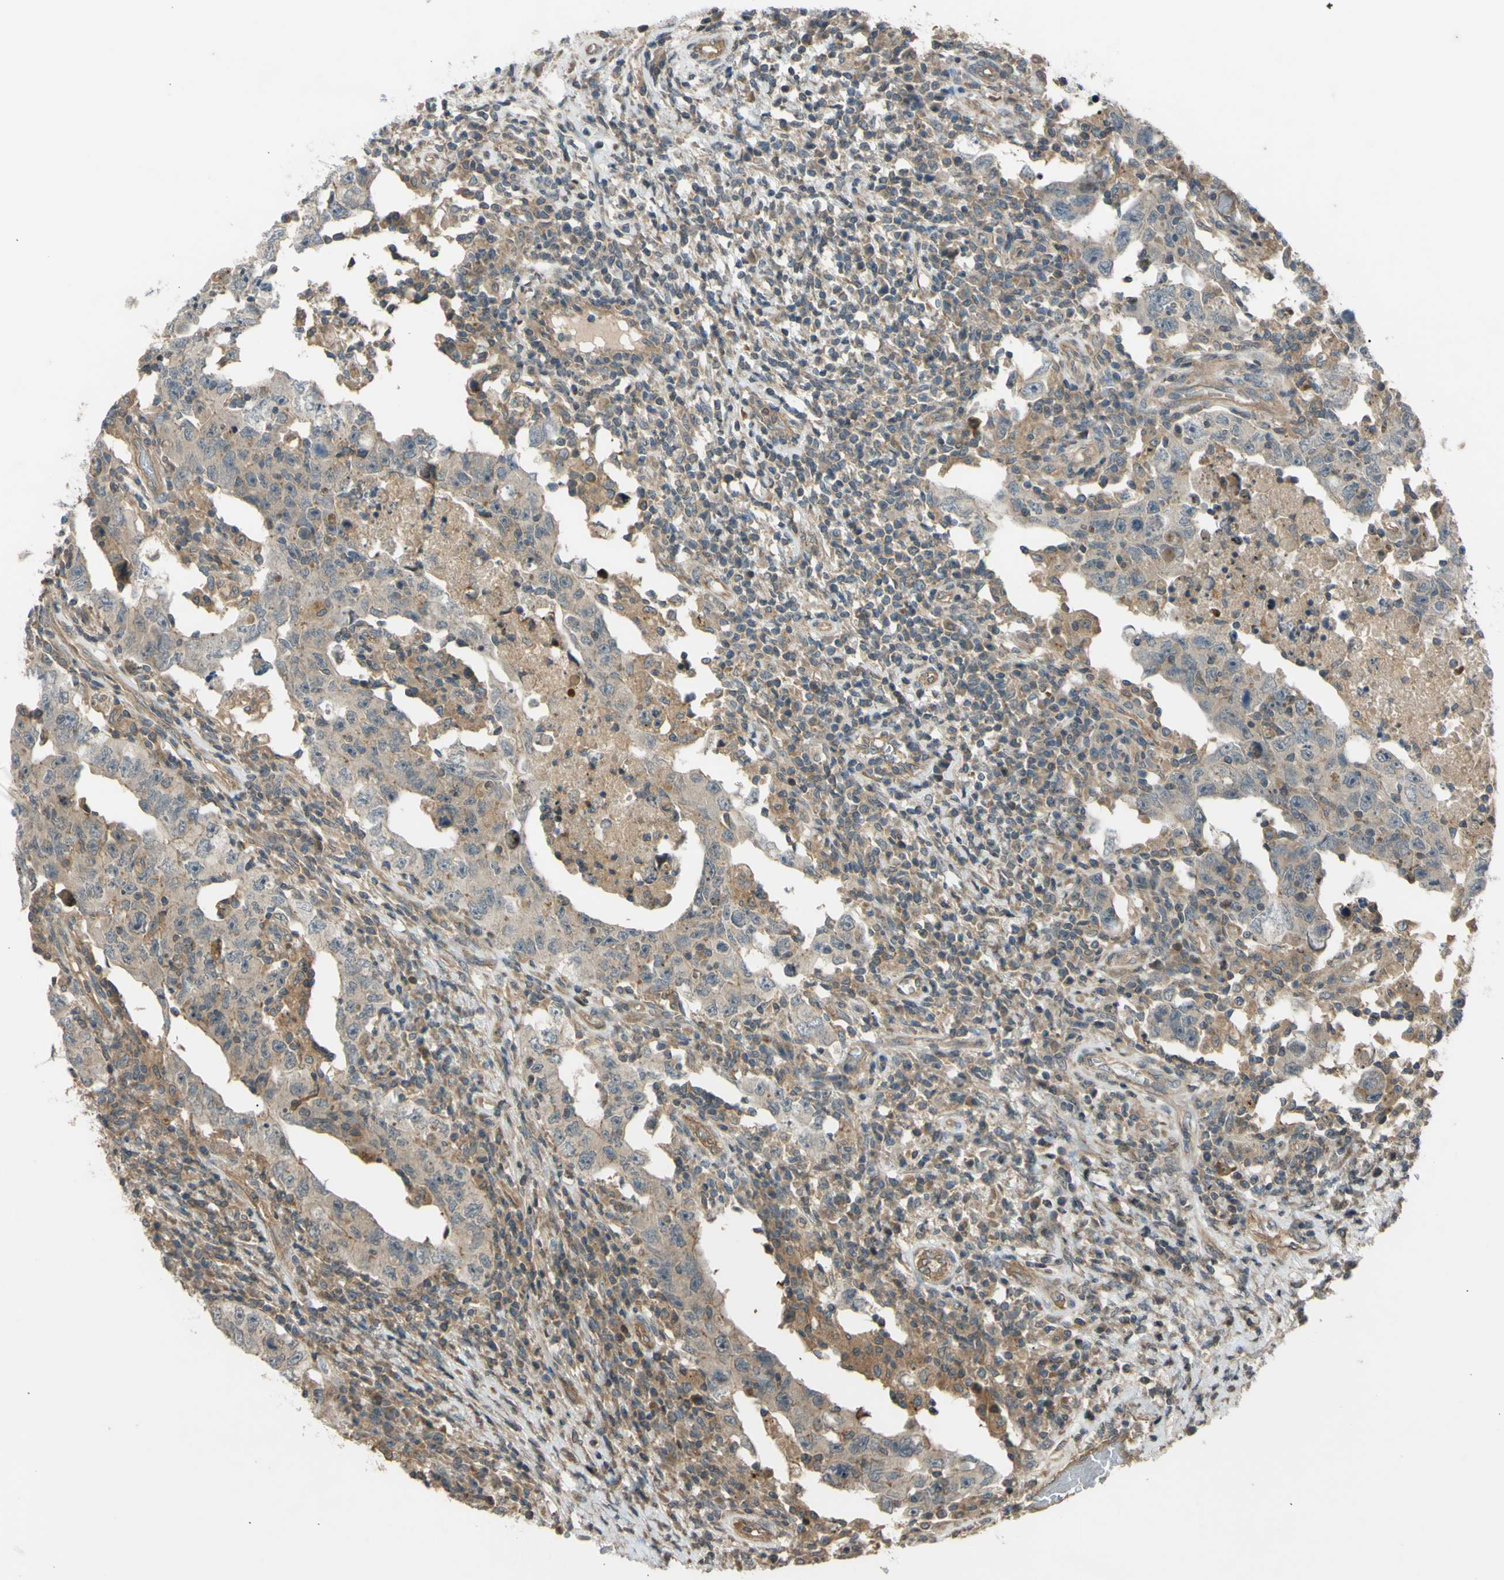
{"staining": {"intensity": "weak", "quantity": ">75%", "location": "cytoplasmic/membranous"}, "tissue": "testis cancer", "cell_type": "Tumor cells", "image_type": "cancer", "snomed": [{"axis": "morphology", "description": "Carcinoma, Embryonal, NOS"}, {"axis": "topography", "description": "Testis"}], "caption": "Testis cancer (embryonal carcinoma) tissue demonstrates weak cytoplasmic/membranous positivity in about >75% of tumor cells", "gene": "FLII", "patient": {"sex": "male", "age": 26}}